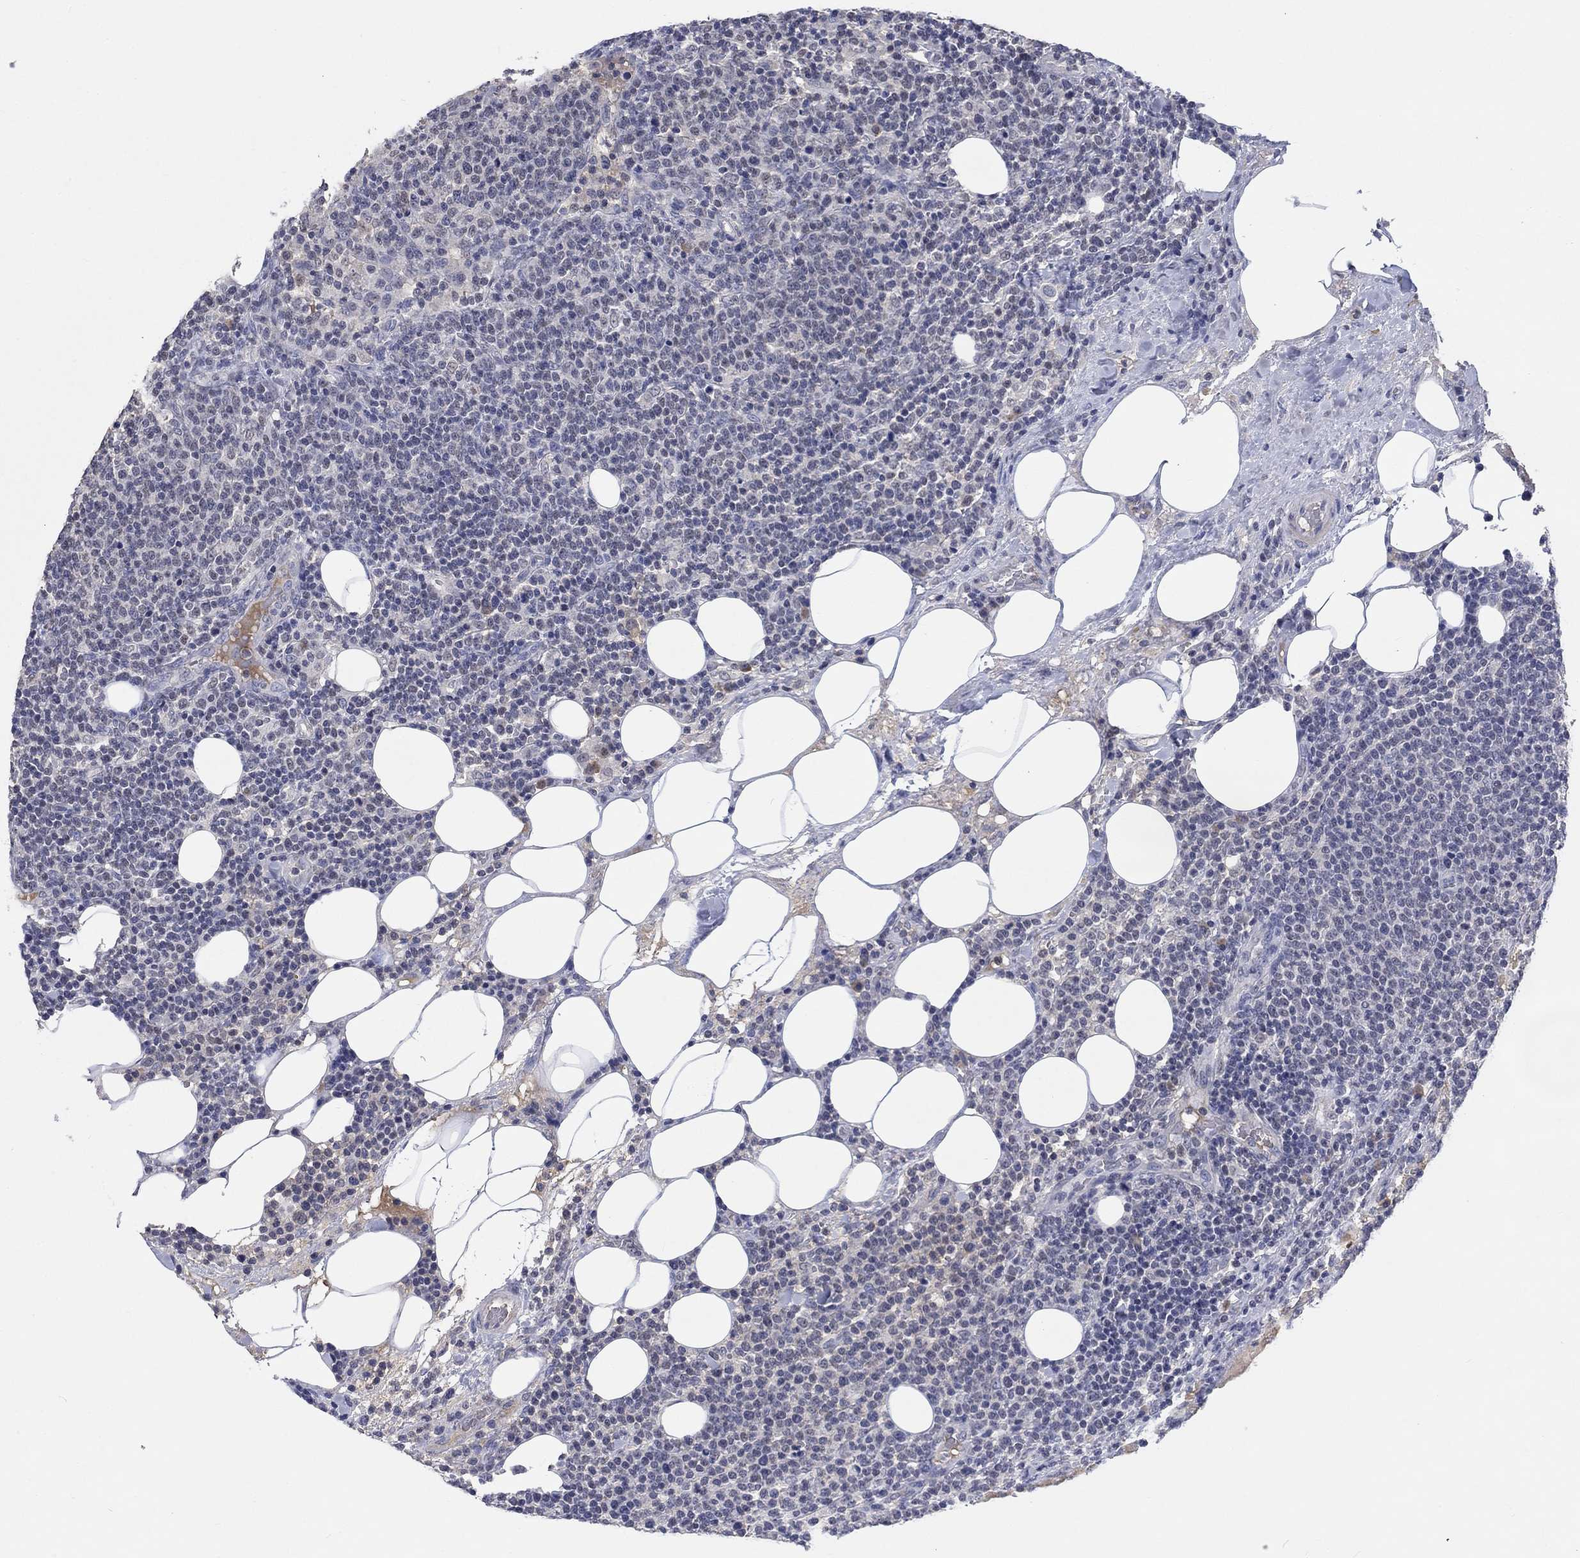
{"staining": {"intensity": "negative", "quantity": "none", "location": "none"}, "tissue": "lymphoma", "cell_type": "Tumor cells", "image_type": "cancer", "snomed": [{"axis": "morphology", "description": "Malignant lymphoma, non-Hodgkin's type, High grade"}, {"axis": "topography", "description": "Lymph node"}], "caption": "High-grade malignant lymphoma, non-Hodgkin's type was stained to show a protein in brown. There is no significant positivity in tumor cells.", "gene": "ZBTB18", "patient": {"sex": "male", "age": 61}}